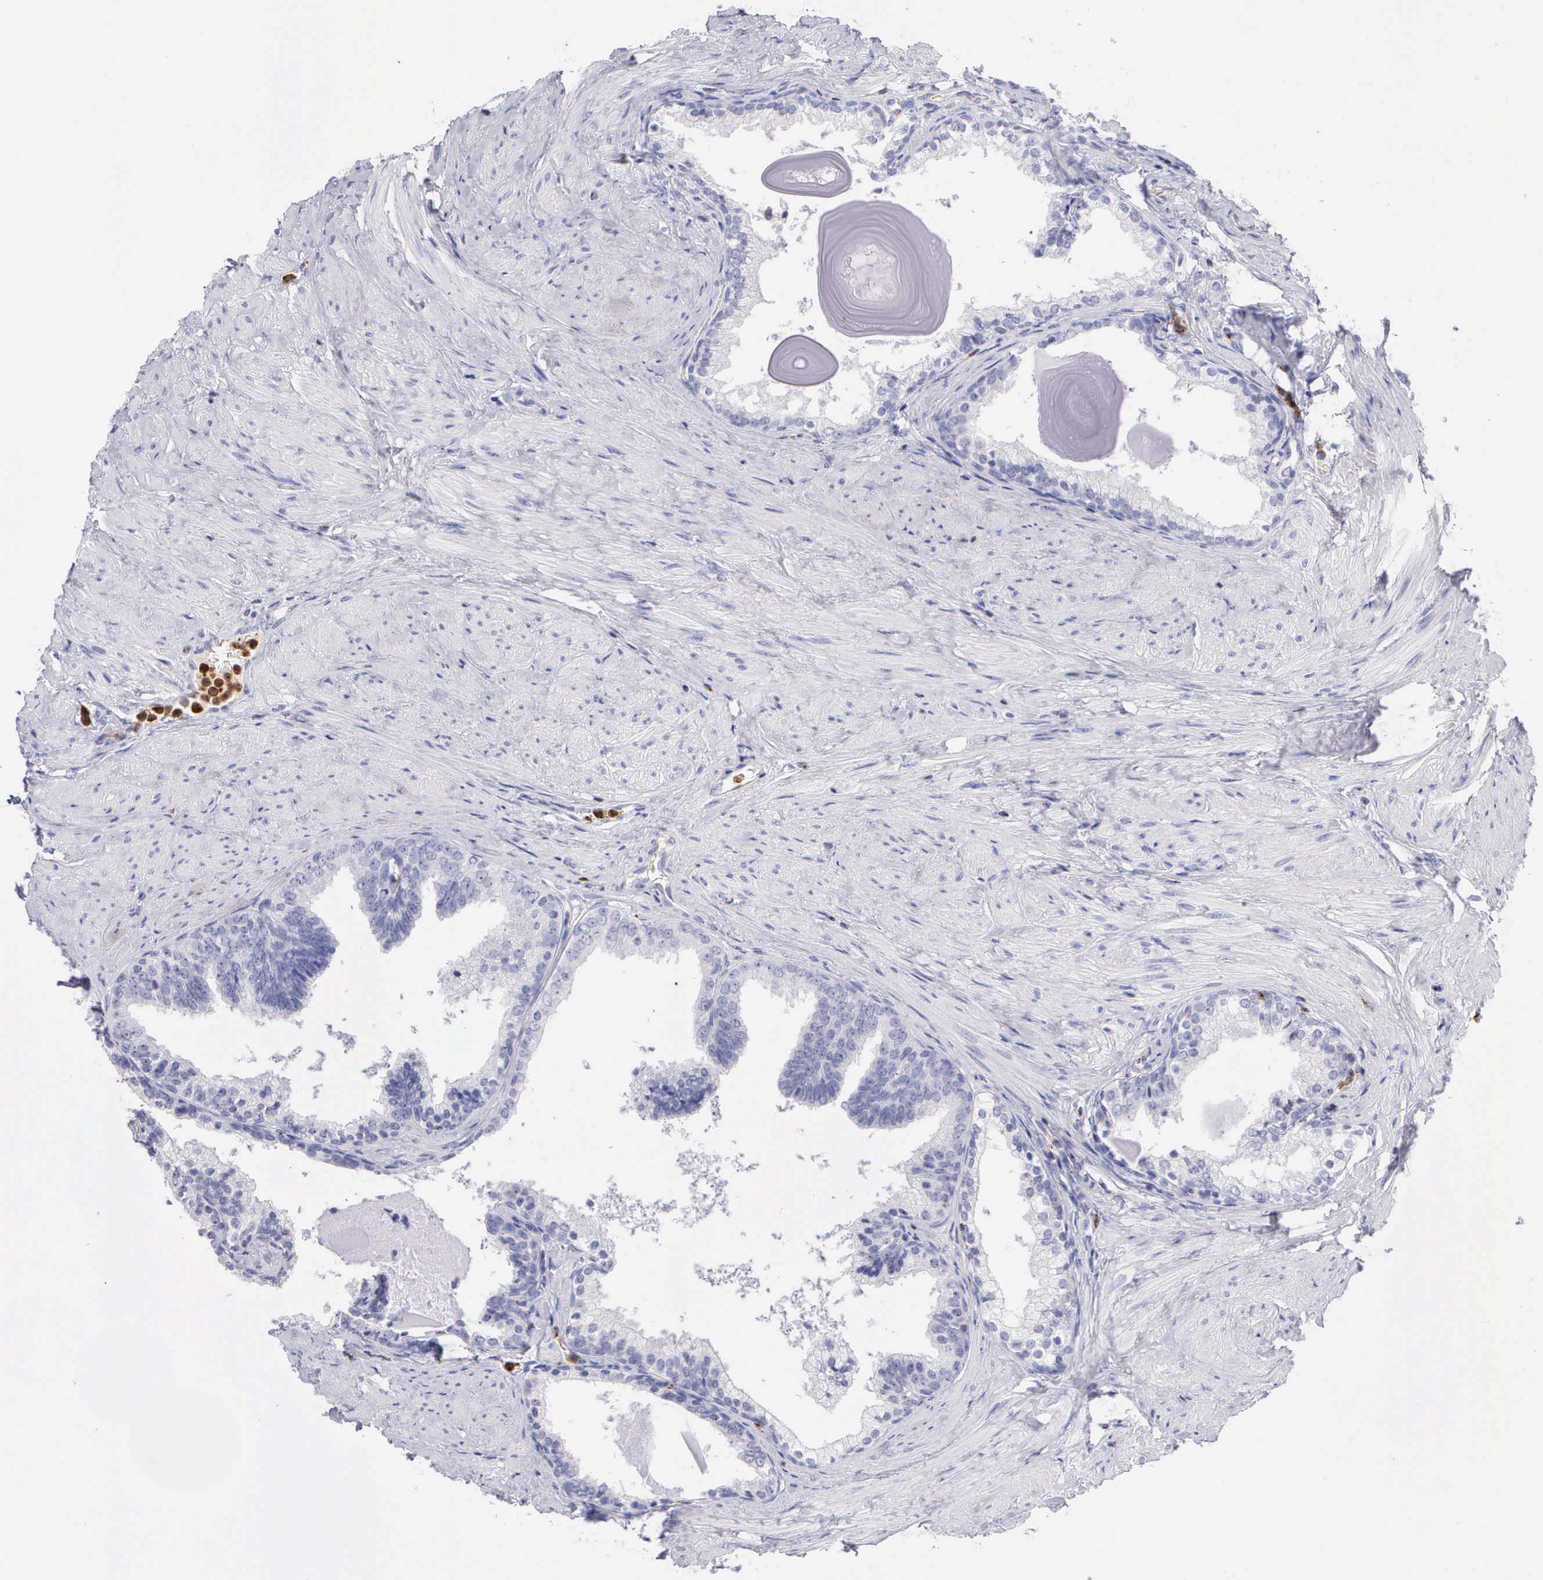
{"staining": {"intensity": "negative", "quantity": "none", "location": "none"}, "tissue": "prostate", "cell_type": "Glandular cells", "image_type": "normal", "snomed": [{"axis": "morphology", "description": "Normal tissue, NOS"}, {"axis": "topography", "description": "Prostate"}], "caption": "The micrograph exhibits no staining of glandular cells in normal prostate. Brightfield microscopy of immunohistochemistry (IHC) stained with DAB (3,3'-diaminobenzidine) (brown) and hematoxylin (blue), captured at high magnification.", "gene": "SRGN", "patient": {"sex": "male", "age": 65}}